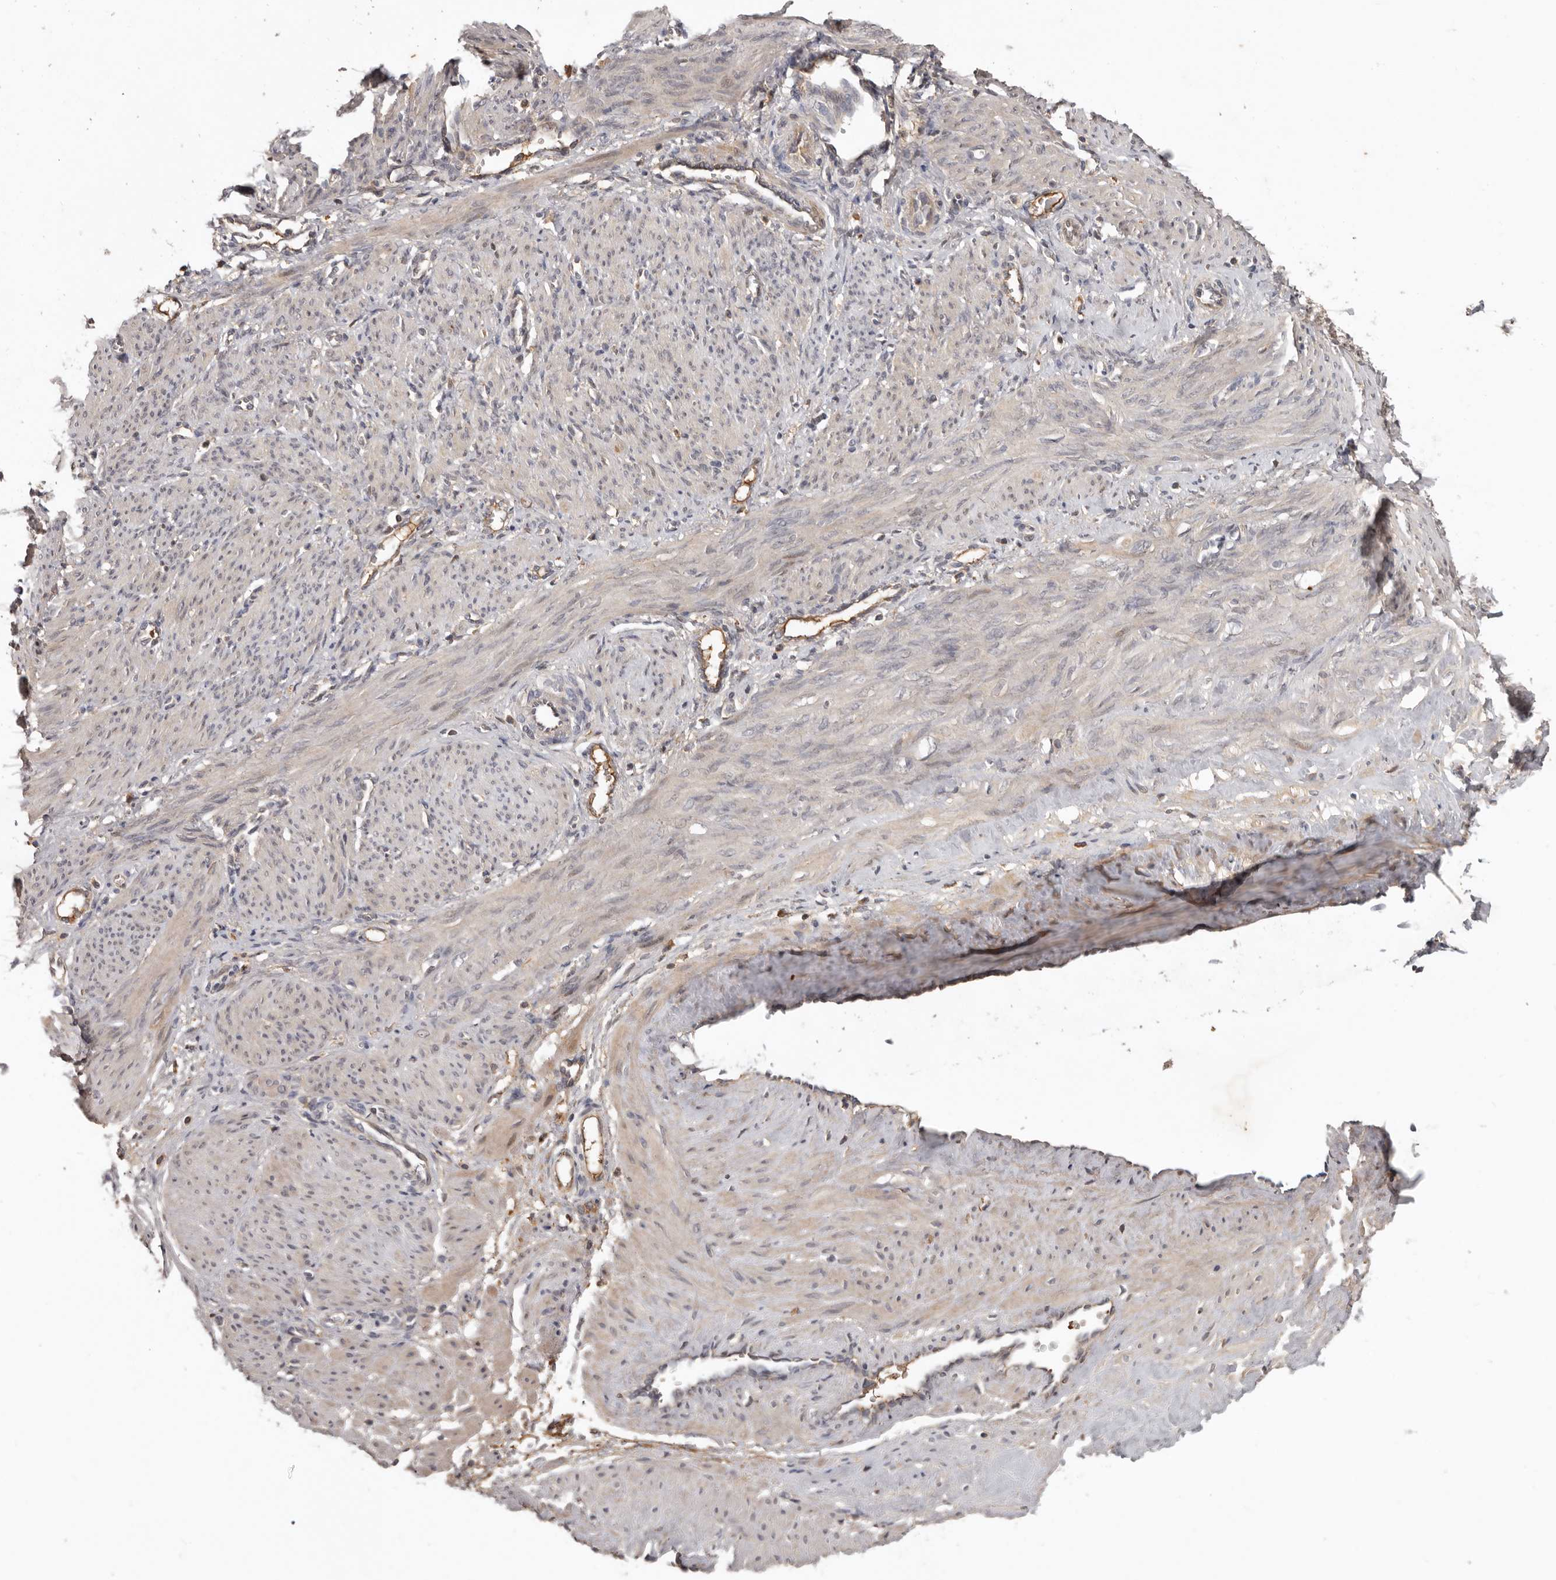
{"staining": {"intensity": "negative", "quantity": "none", "location": "none"}, "tissue": "smooth muscle", "cell_type": "Smooth muscle cells", "image_type": "normal", "snomed": [{"axis": "morphology", "description": "Normal tissue, NOS"}, {"axis": "topography", "description": "Endometrium"}], "caption": "DAB (3,3'-diaminobenzidine) immunohistochemical staining of benign human smooth muscle reveals no significant positivity in smooth muscle cells.", "gene": "NMUR1", "patient": {"sex": "female", "age": 33}}